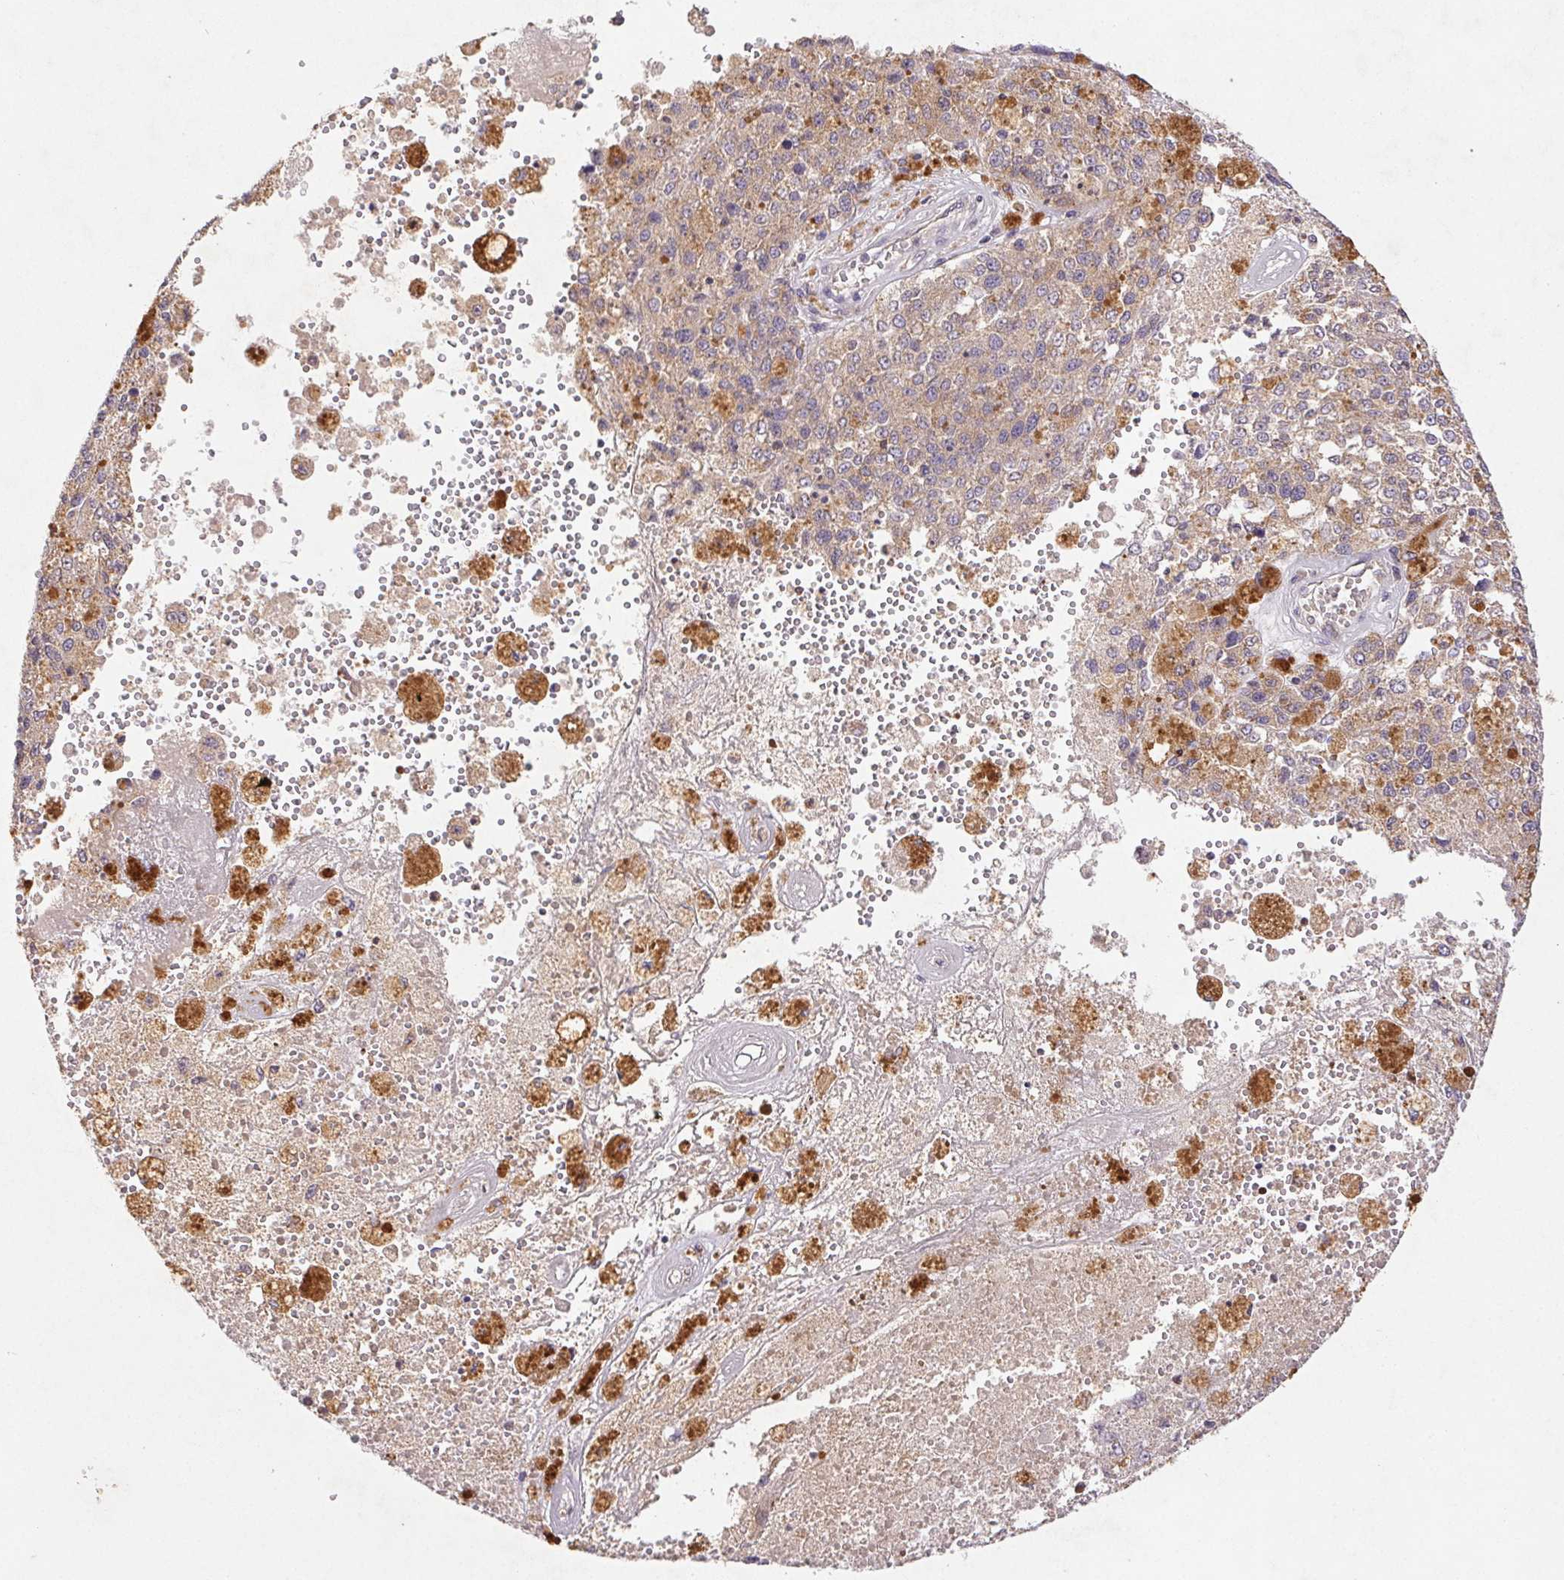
{"staining": {"intensity": "weak", "quantity": ">75%", "location": "cytoplasmic/membranous"}, "tissue": "melanoma", "cell_type": "Tumor cells", "image_type": "cancer", "snomed": [{"axis": "morphology", "description": "Malignant melanoma, Metastatic site"}, {"axis": "topography", "description": "Lymph node"}], "caption": "Protein expression analysis of human malignant melanoma (metastatic site) reveals weak cytoplasmic/membranous staining in about >75% of tumor cells.", "gene": "RAB11A", "patient": {"sex": "female", "age": 64}}